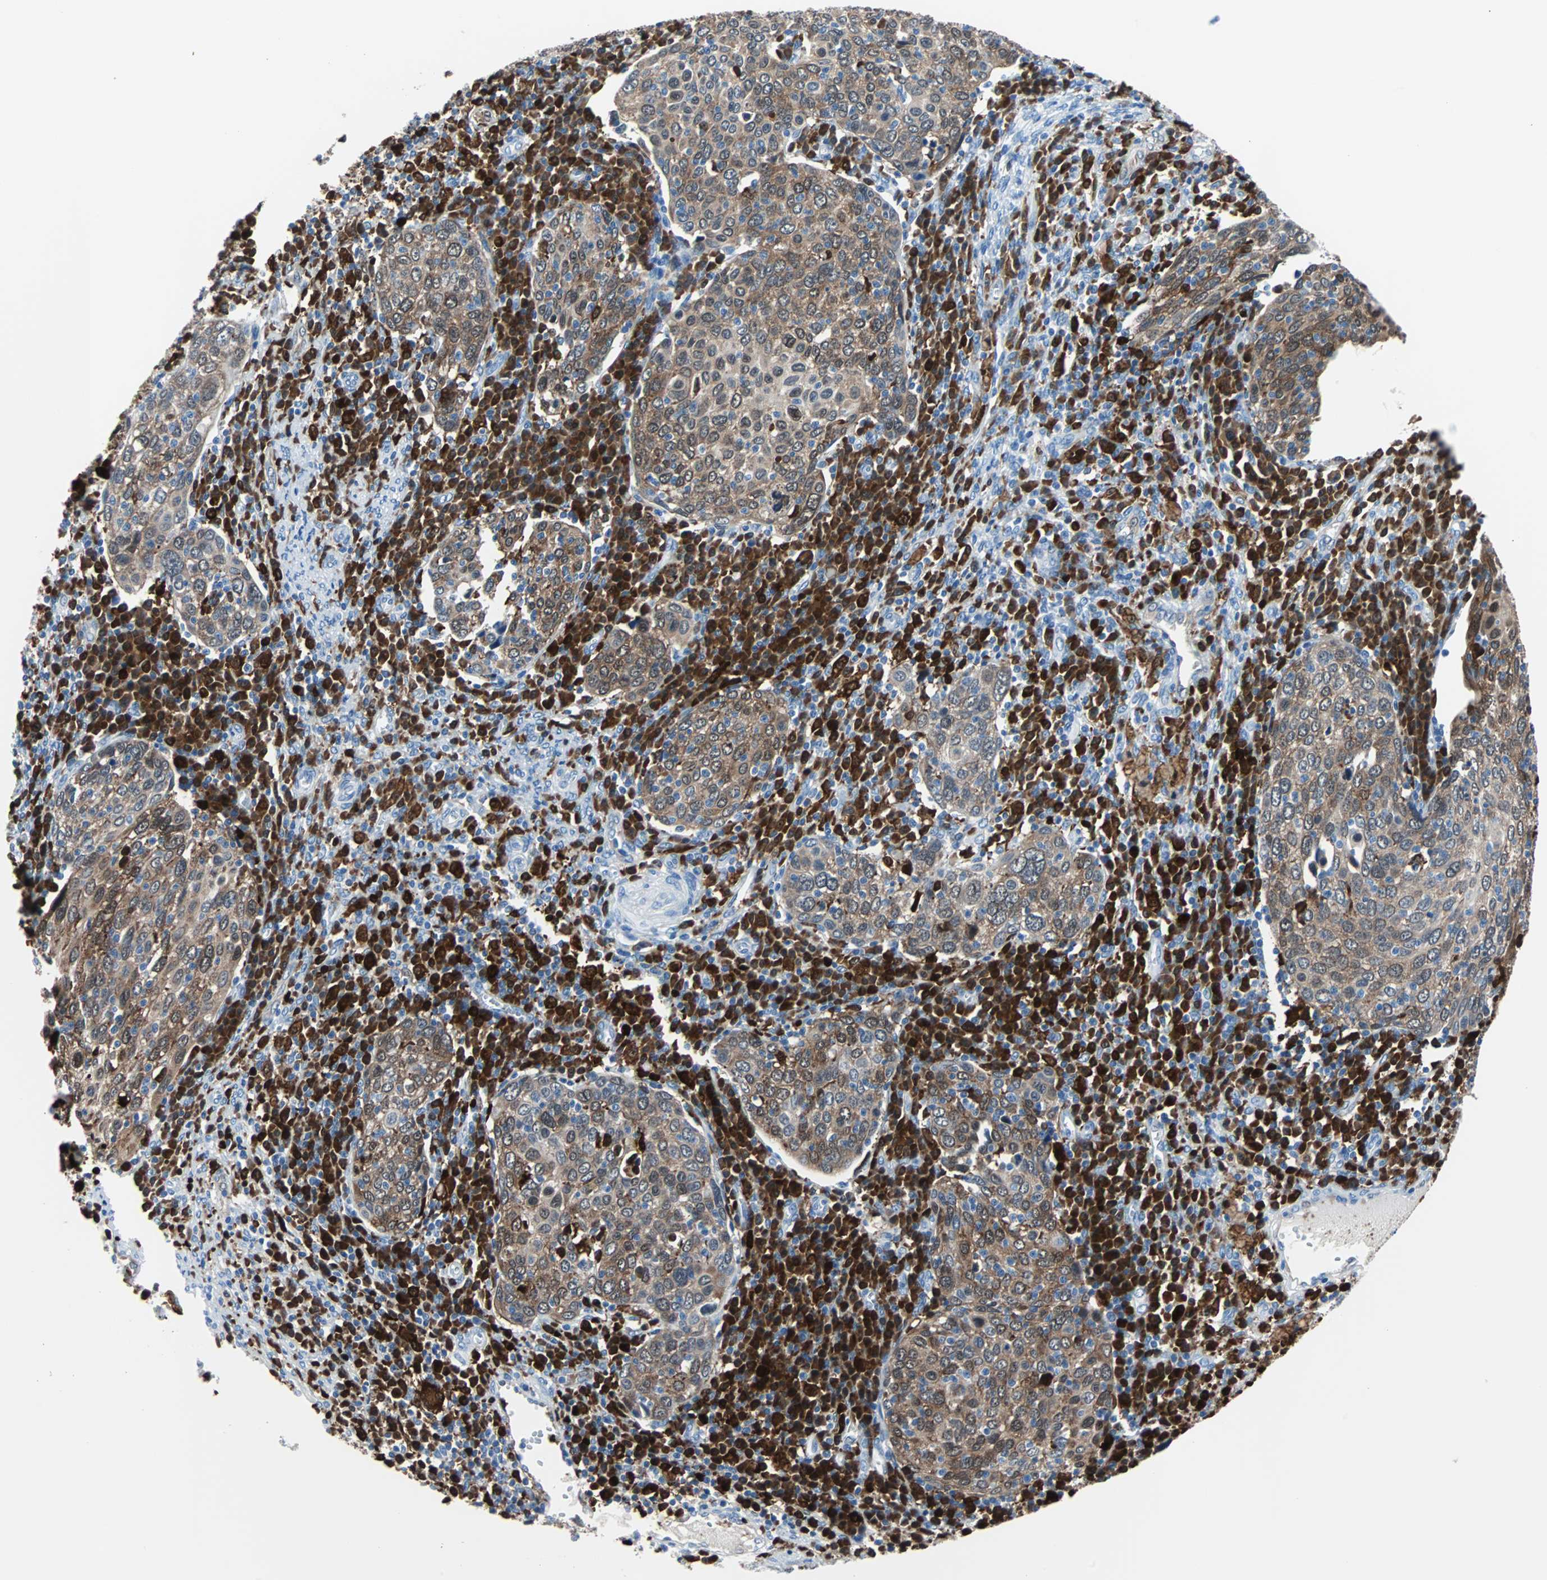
{"staining": {"intensity": "moderate", "quantity": ">75%", "location": "cytoplasmic/membranous"}, "tissue": "cervical cancer", "cell_type": "Tumor cells", "image_type": "cancer", "snomed": [{"axis": "morphology", "description": "Squamous cell carcinoma, NOS"}, {"axis": "topography", "description": "Cervix"}], "caption": "The immunohistochemical stain highlights moderate cytoplasmic/membranous expression in tumor cells of cervical cancer tissue.", "gene": "SYK", "patient": {"sex": "female", "age": 40}}